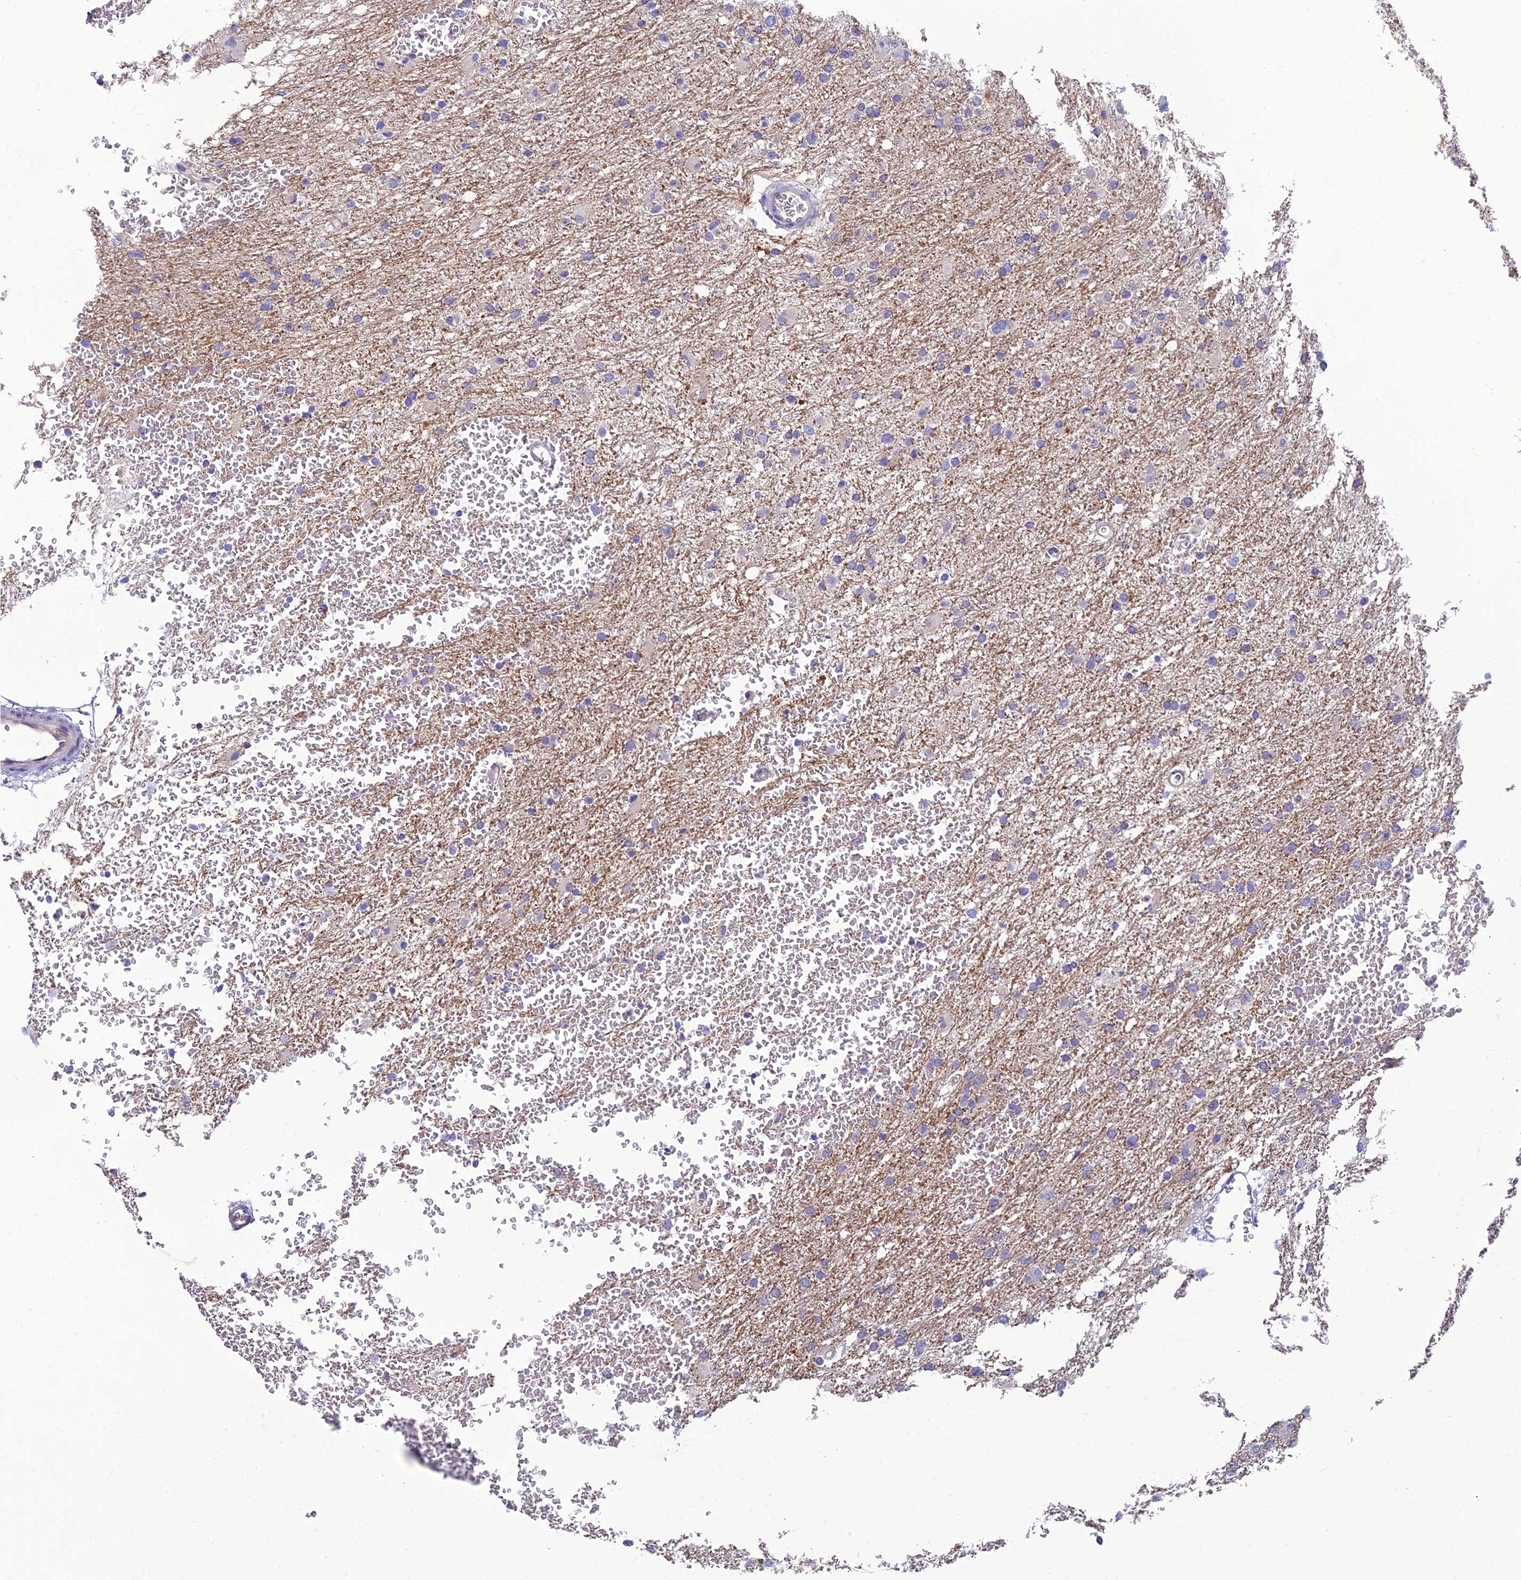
{"staining": {"intensity": "negative", "quantity": "none", "location": "none"}, "tissue": "glioma", "cell_type": "Tumor cells", "image_type": "cancer", "snomed": [{"axis": "morphology", "description": "Glioma, malignant, High grade"}, {"axis": "topography", "description": "Cerebral cortex"}], "caption": "The micrograph demonstrates no significant positivity in tumor cells of malignant glioma (high-grade).", "gene": "PPFIA3", "patient": {"sex": "female", "age": 36}}